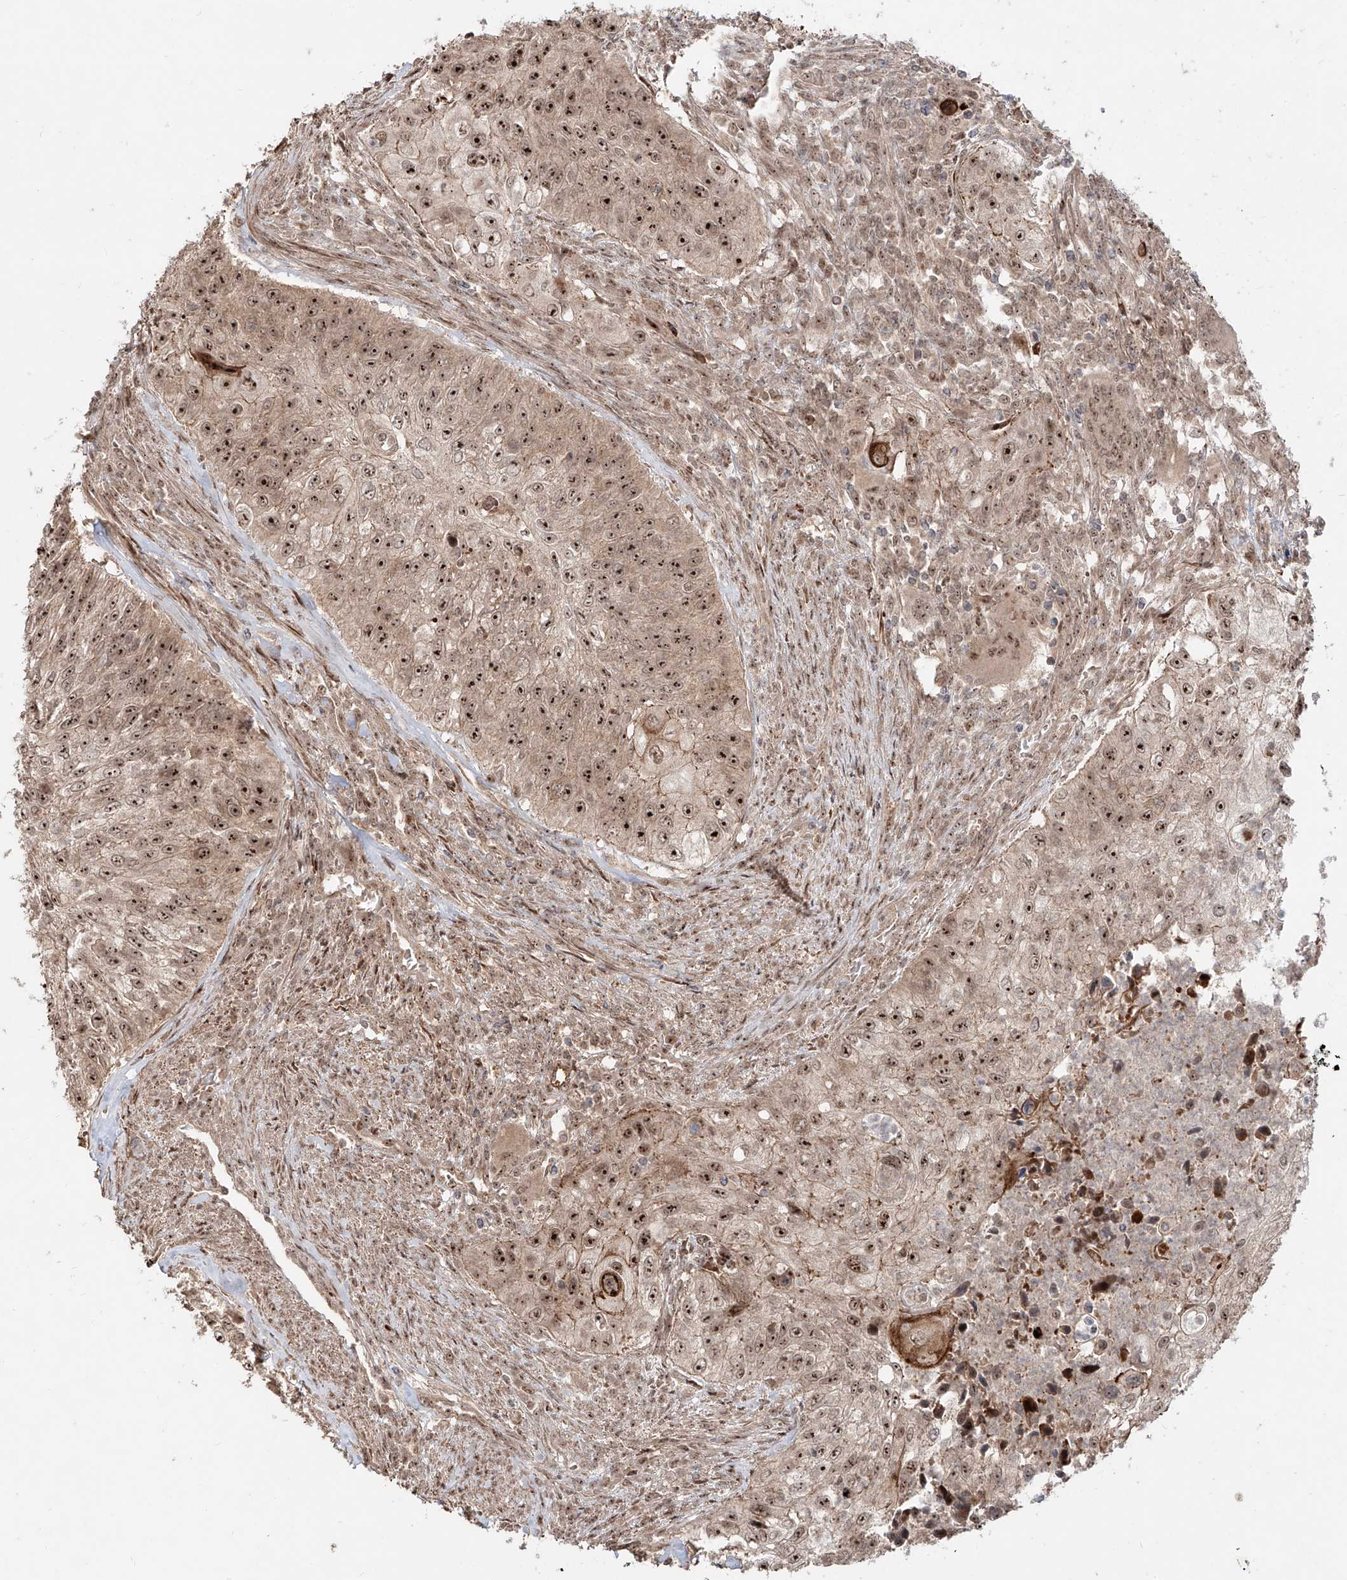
{"staining": {"intensity": "strong", "quantity": ">75%", "location": "nuclear"}, "tissue": "urothelial cancer", "cell_type": "Tumor cells", "image_type": "cancer", "snomed": [{"axis": "morphology", "description": "Urothelial carcinoma, High grade"}, {"axis": "topography", "description": "Urinary bladder"}], "caption": "DAB (3,3'-diaminobenzidine) immunohistochemical staining of urothelial cancer displays strong nuclear protein expression in about >75% of tumor cells. (DAB (3,3'-diaminobenzidine) IHC, brown staining for protein, blue staining for nuclei).", "gene": "ZNF710", "patient": {"sex": "female", "age": 60}}